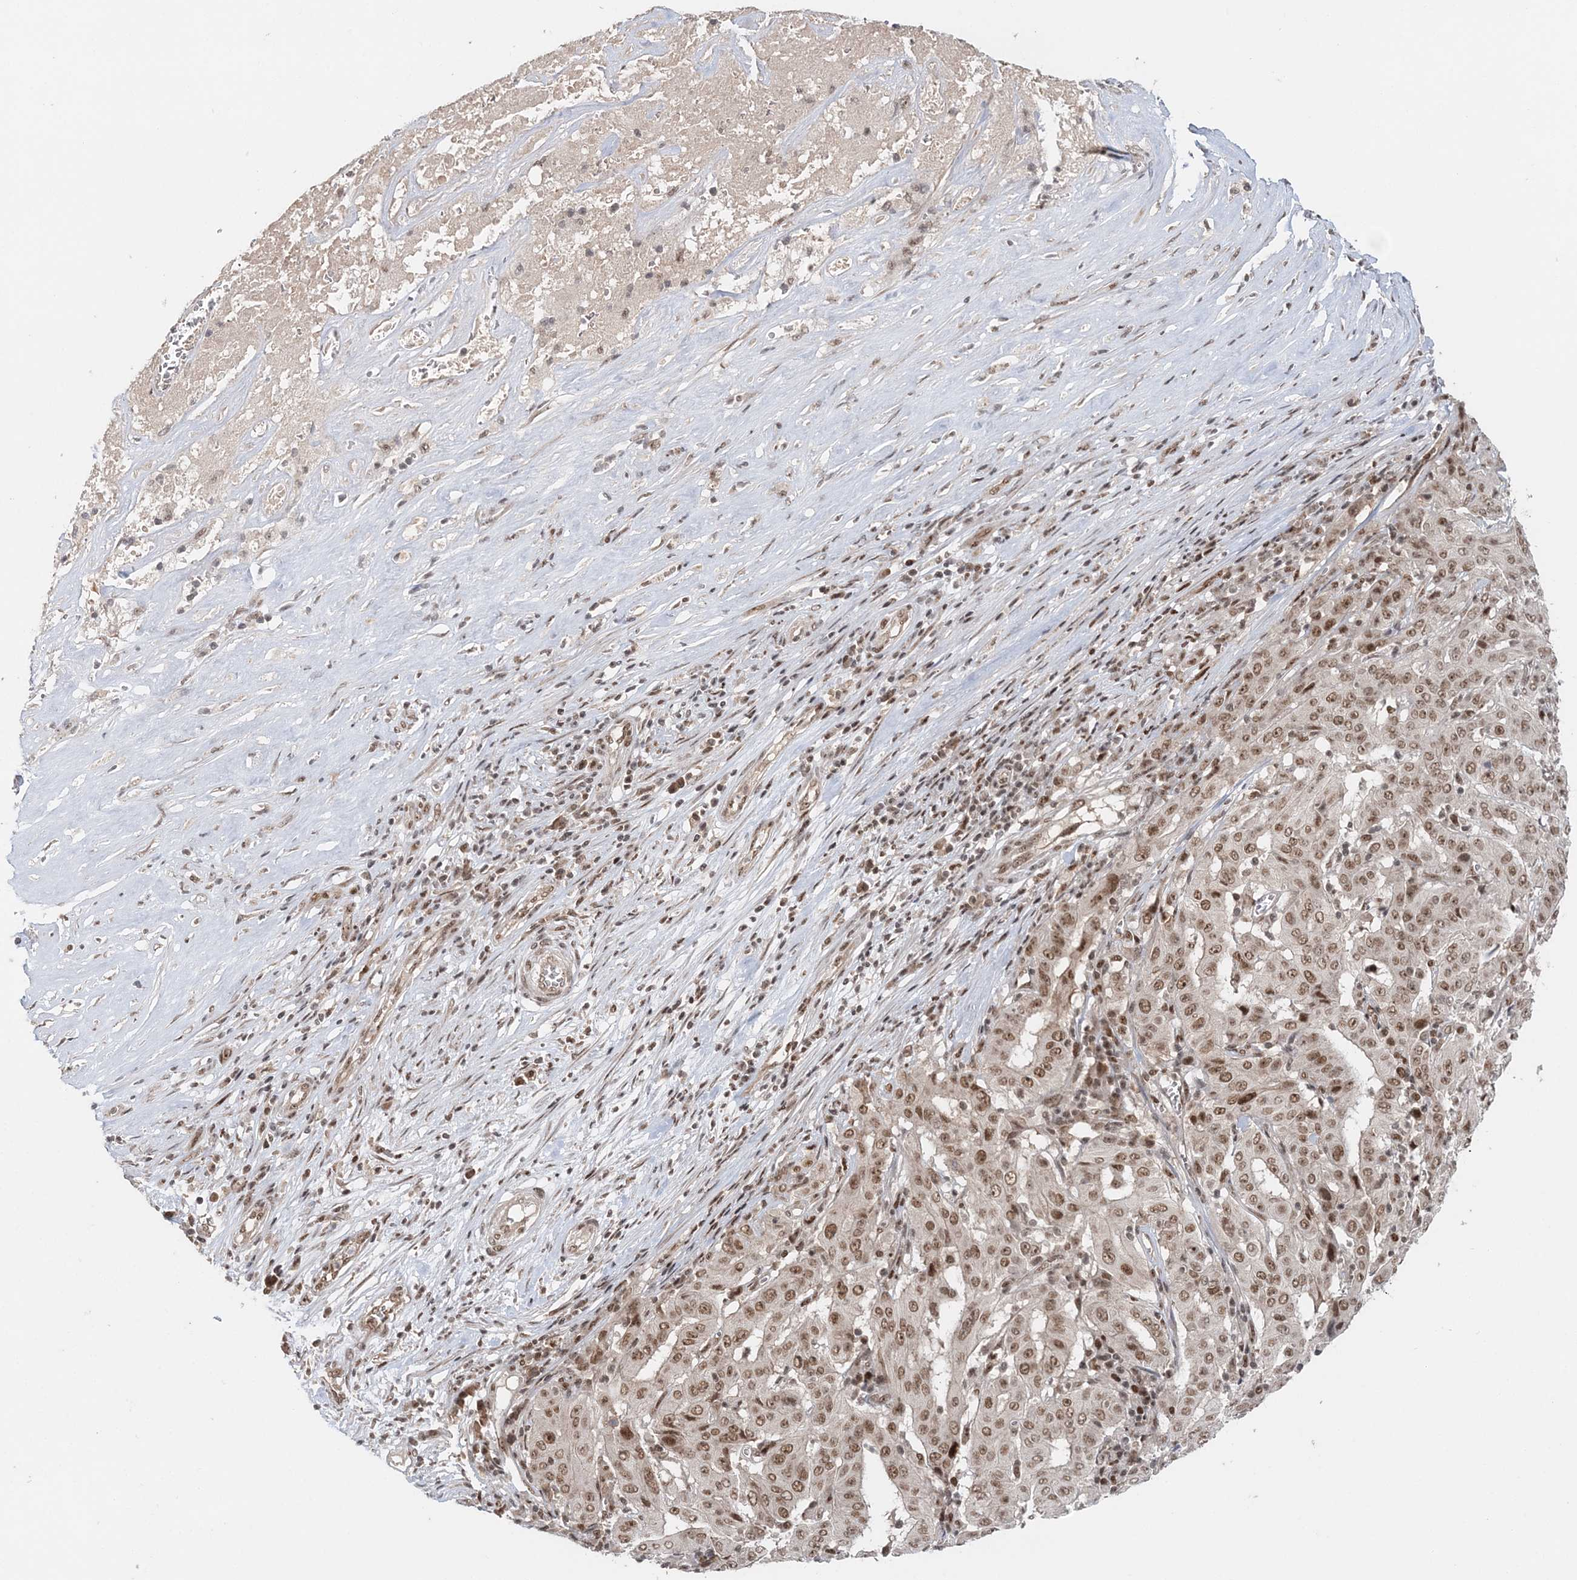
{"staining": {"intensity": "moderate", "quantity": ">75%", "location": "nuclear"}, "tissue": "pancreatic cancer", "cell_type": "Tumor cells", "image_type": "cancer", "snomed": [{"axis": "morphology", "description": "Adenocarcinoma, NOS"}, {"axis": "topography", "description": "Pancreas"}], "caption": "Pancreatic adenocarcinoma stained with a protein marker reveals moderate staining in tumor cells.", "gene": "NOA1", "patient": {"sex": "male", "age": 63}}